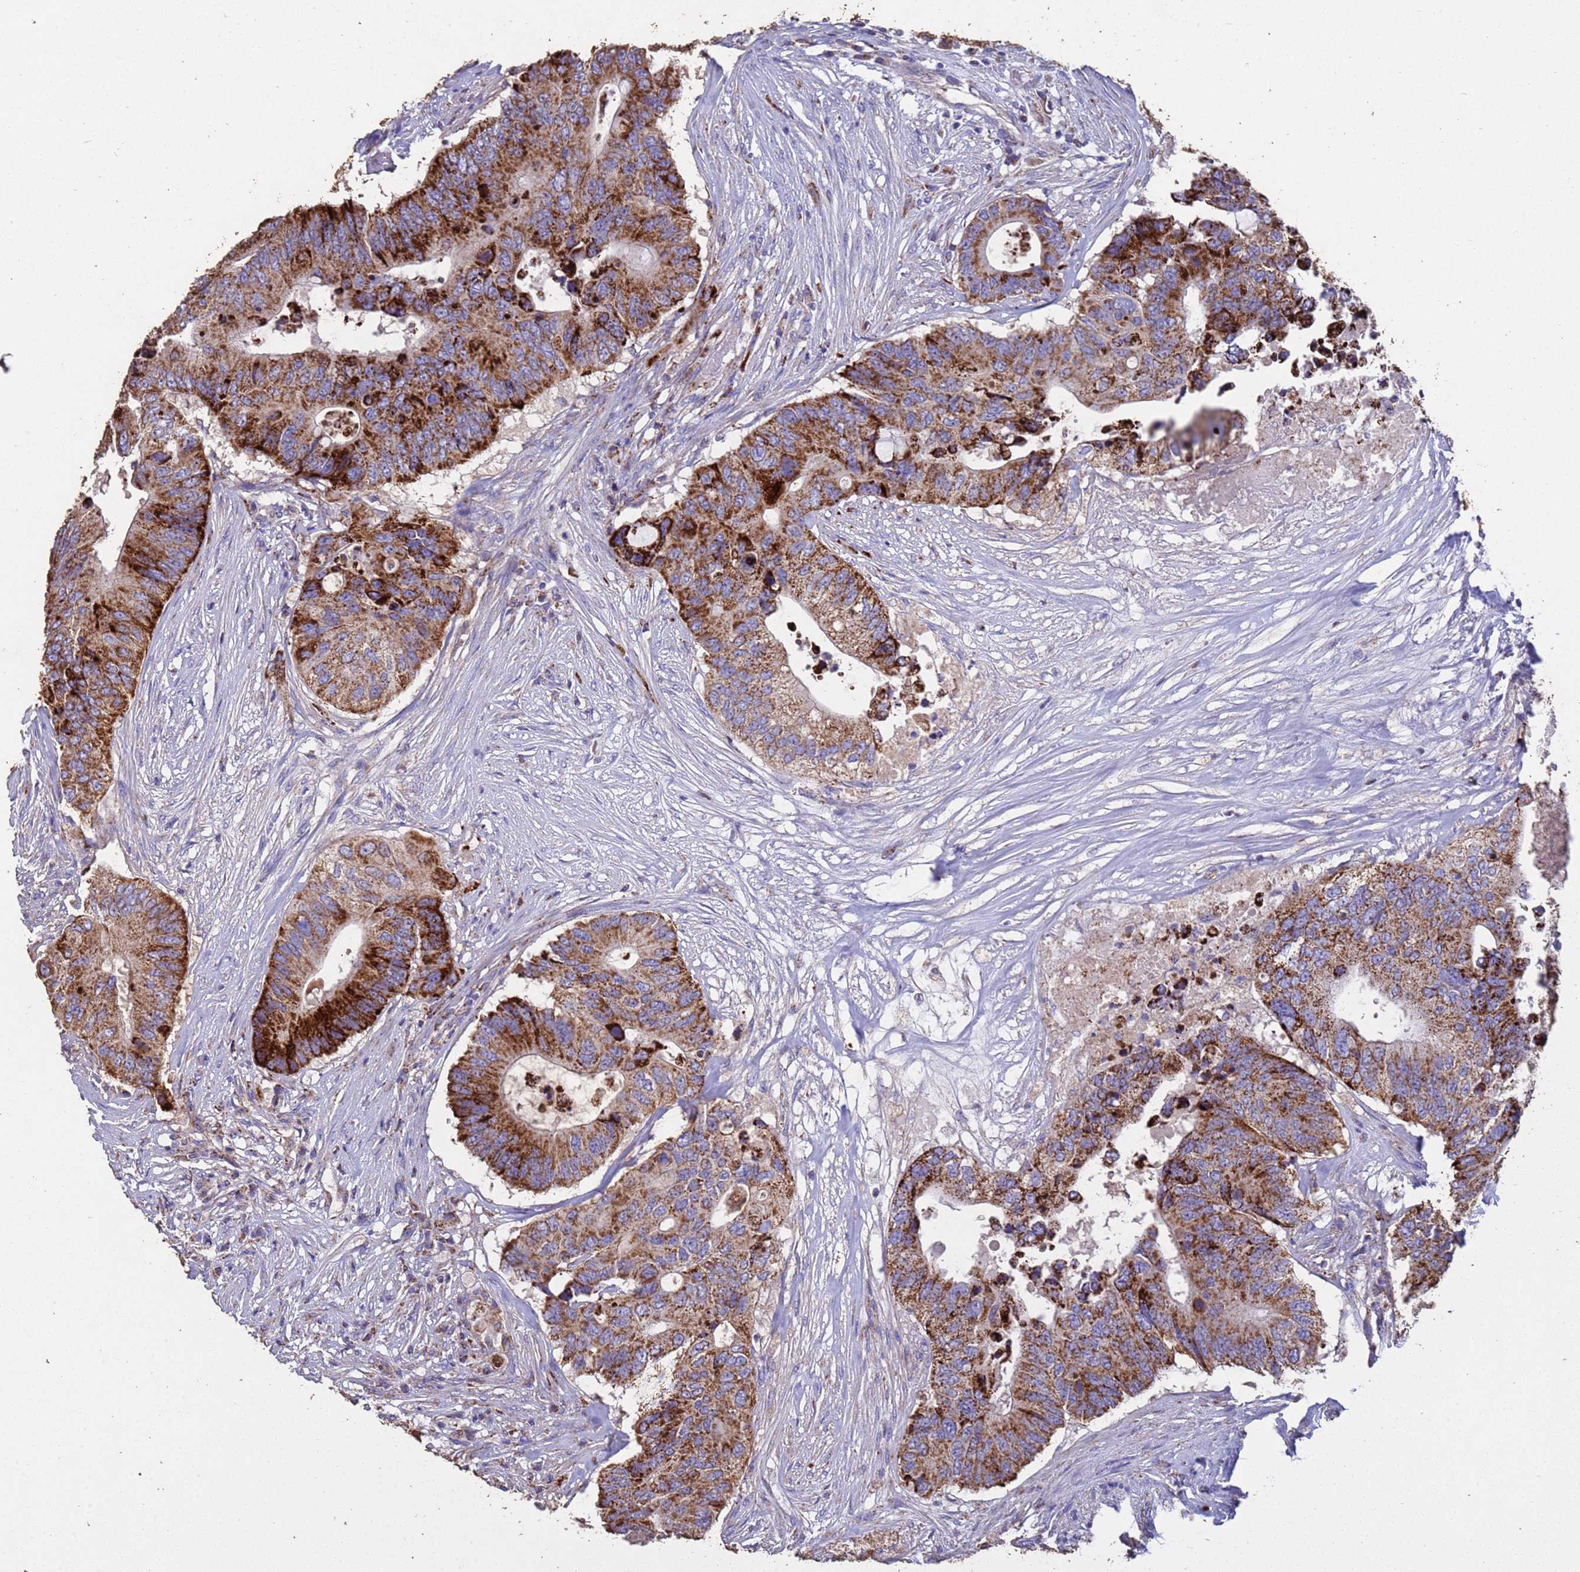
{"staining": {"intensity": "strong", "quantity": ">75%", "location": "cytoplasmic/membranous"}, "tissue": "colorectal cancer", "cell_type": "Tumor cells", "image_type": "cancer", "snomed": [{"axis": "morphology", "description": "Adenocarcinoma, NOS"}, {"axis": "topography", "description": "Colon"}], "caption": "Immunohistochemical staining of human colorectal cancer (adenocarcinoma) demonstrates high levels of strong cytoplasmic/membranous protein staining in approximately >75% of tumor cells.", "gene": "ZNFX1", "patient": {"sex": "male", "age": 71}}